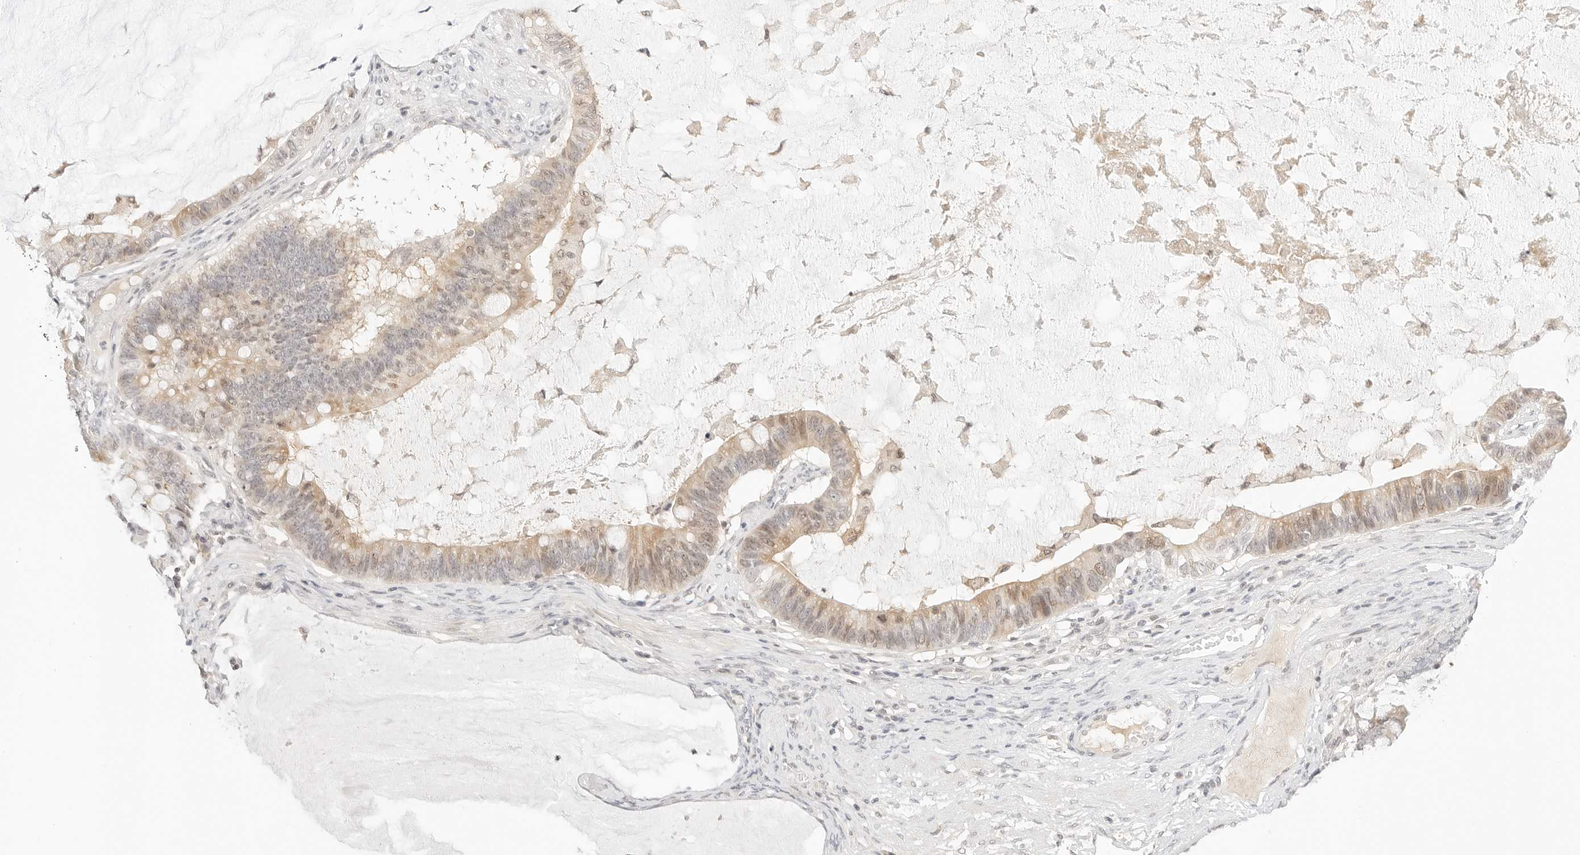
{"staining": {"intensity": "weak", "quantity": ">75%", "location": "cytoplasmic/membranous"}, "tissue": "ovarian cancer", "cell_type": "Tumor cells", "image_type": "cancer", "snomed": [{"axis": "morphology", "description": "Cystadenocarcinoma, mucinous, NOS"}, {"axis": "topography", "description": "Ovary"}], "caption": "An image of human ovarian cancer (mucinous cystadenocarcinoma) stained for a protein demonstrates weak cytoplasmic/membranous brown staining in tumor cells. (brown staining indicates protein expression, while blue staining denotes nuclei).", "gene": "XKR4", "patient": {"sex": "female", "age": 61}}